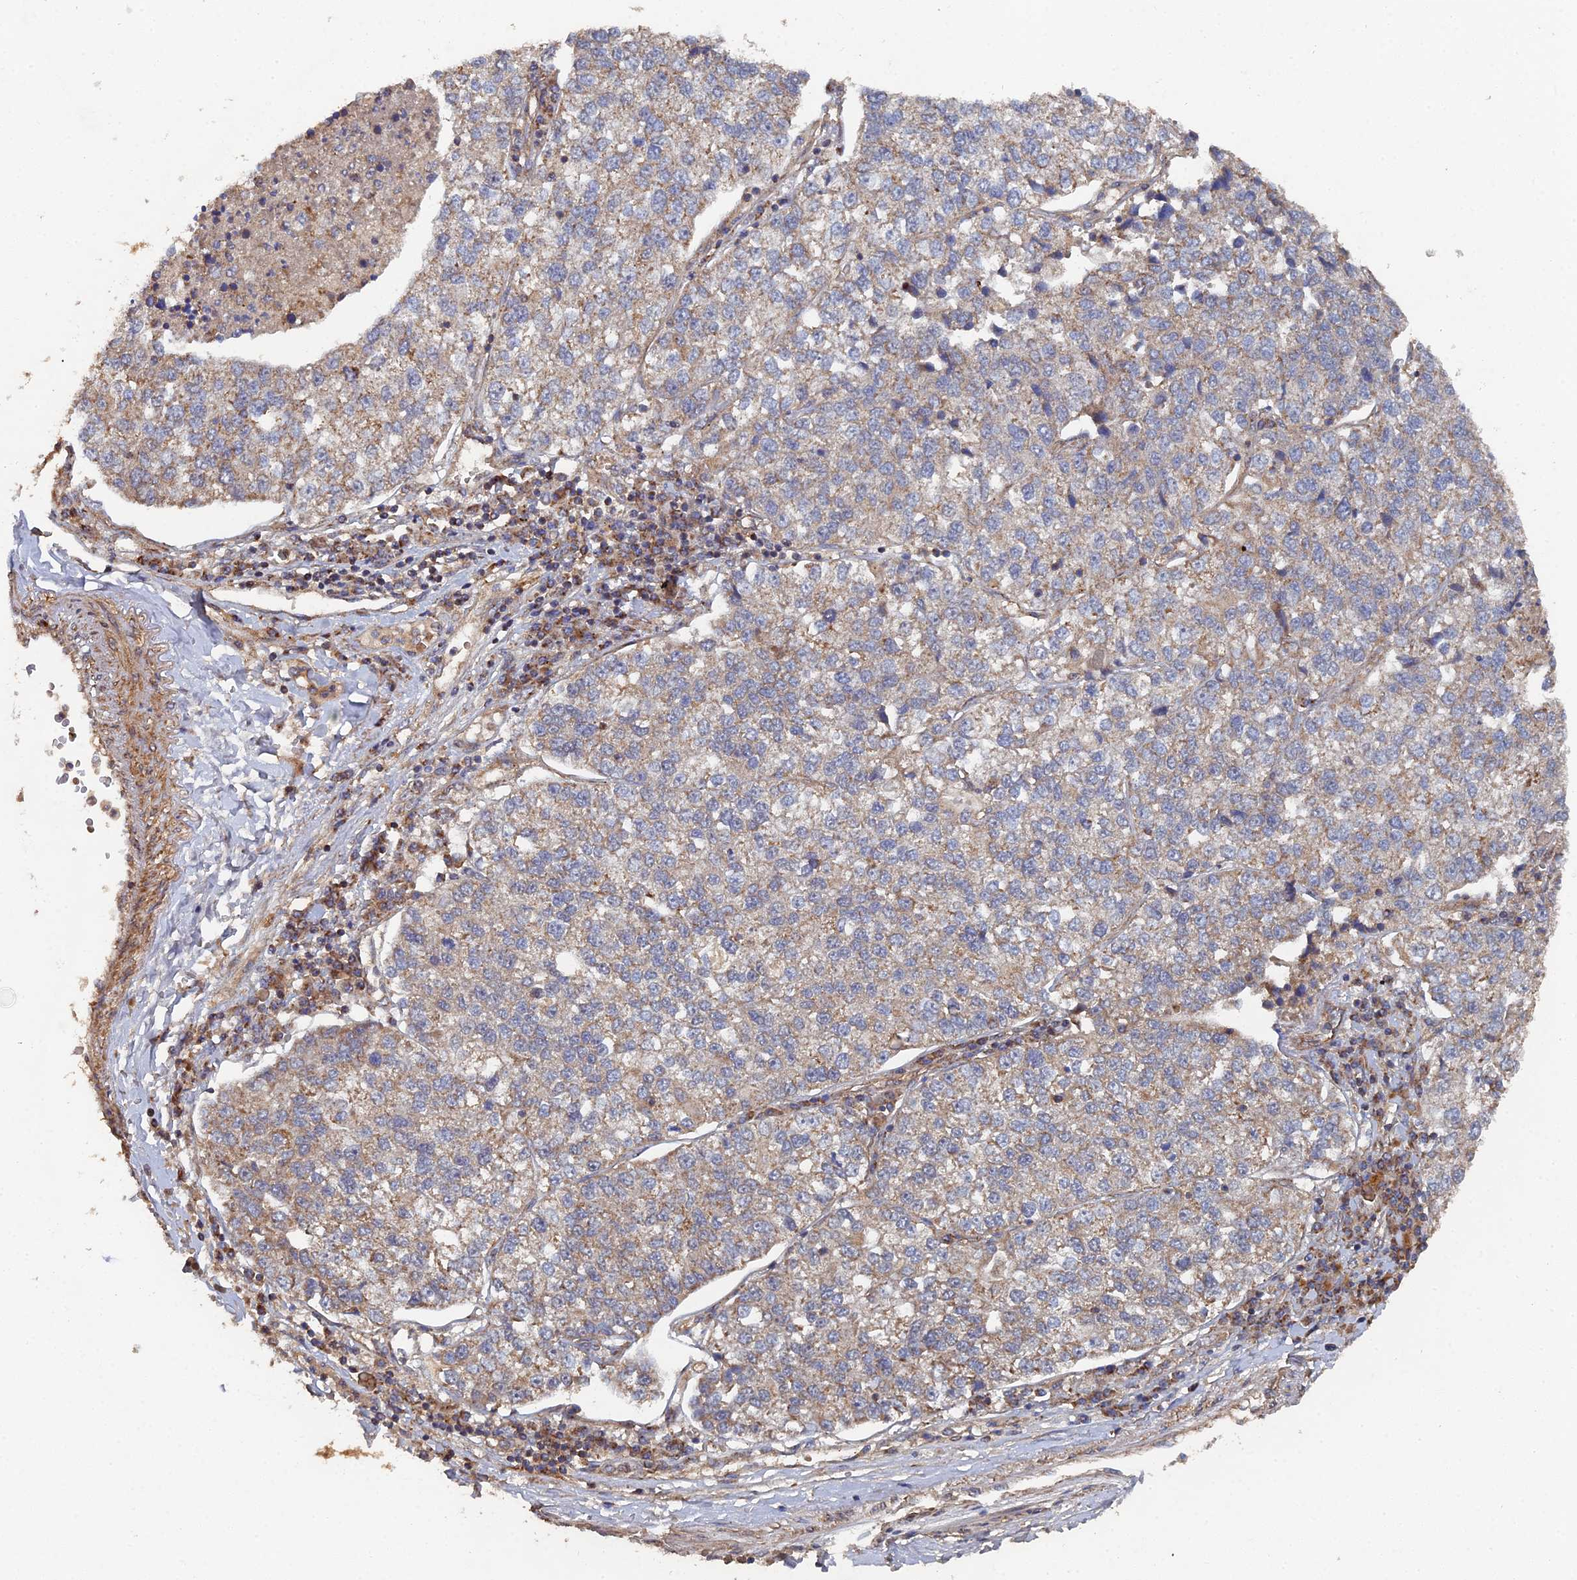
{"staining": {"intensity": "weak", "quantity": ">75%", "location": "cytoplasmic/membranous"}, "tissue": "lung cancer", "cell_type": "Tumor cells", "image_type": "cancer", "snomed": [{"axis": "morphology", "description": "Adenocarcinoma, NOS"}, {"axis": "topography", "description": "Lung"}], "caption": "IHC micrograph of lung cancer (adenocarcinoma) stained for a protein (brown), which demonstrates low levels of weak cytoplasmic/membranous expression in approximately >75% of tumor cells.", "gene": "SPANXN4", "patient": {"sex": "male", "age": 49}}